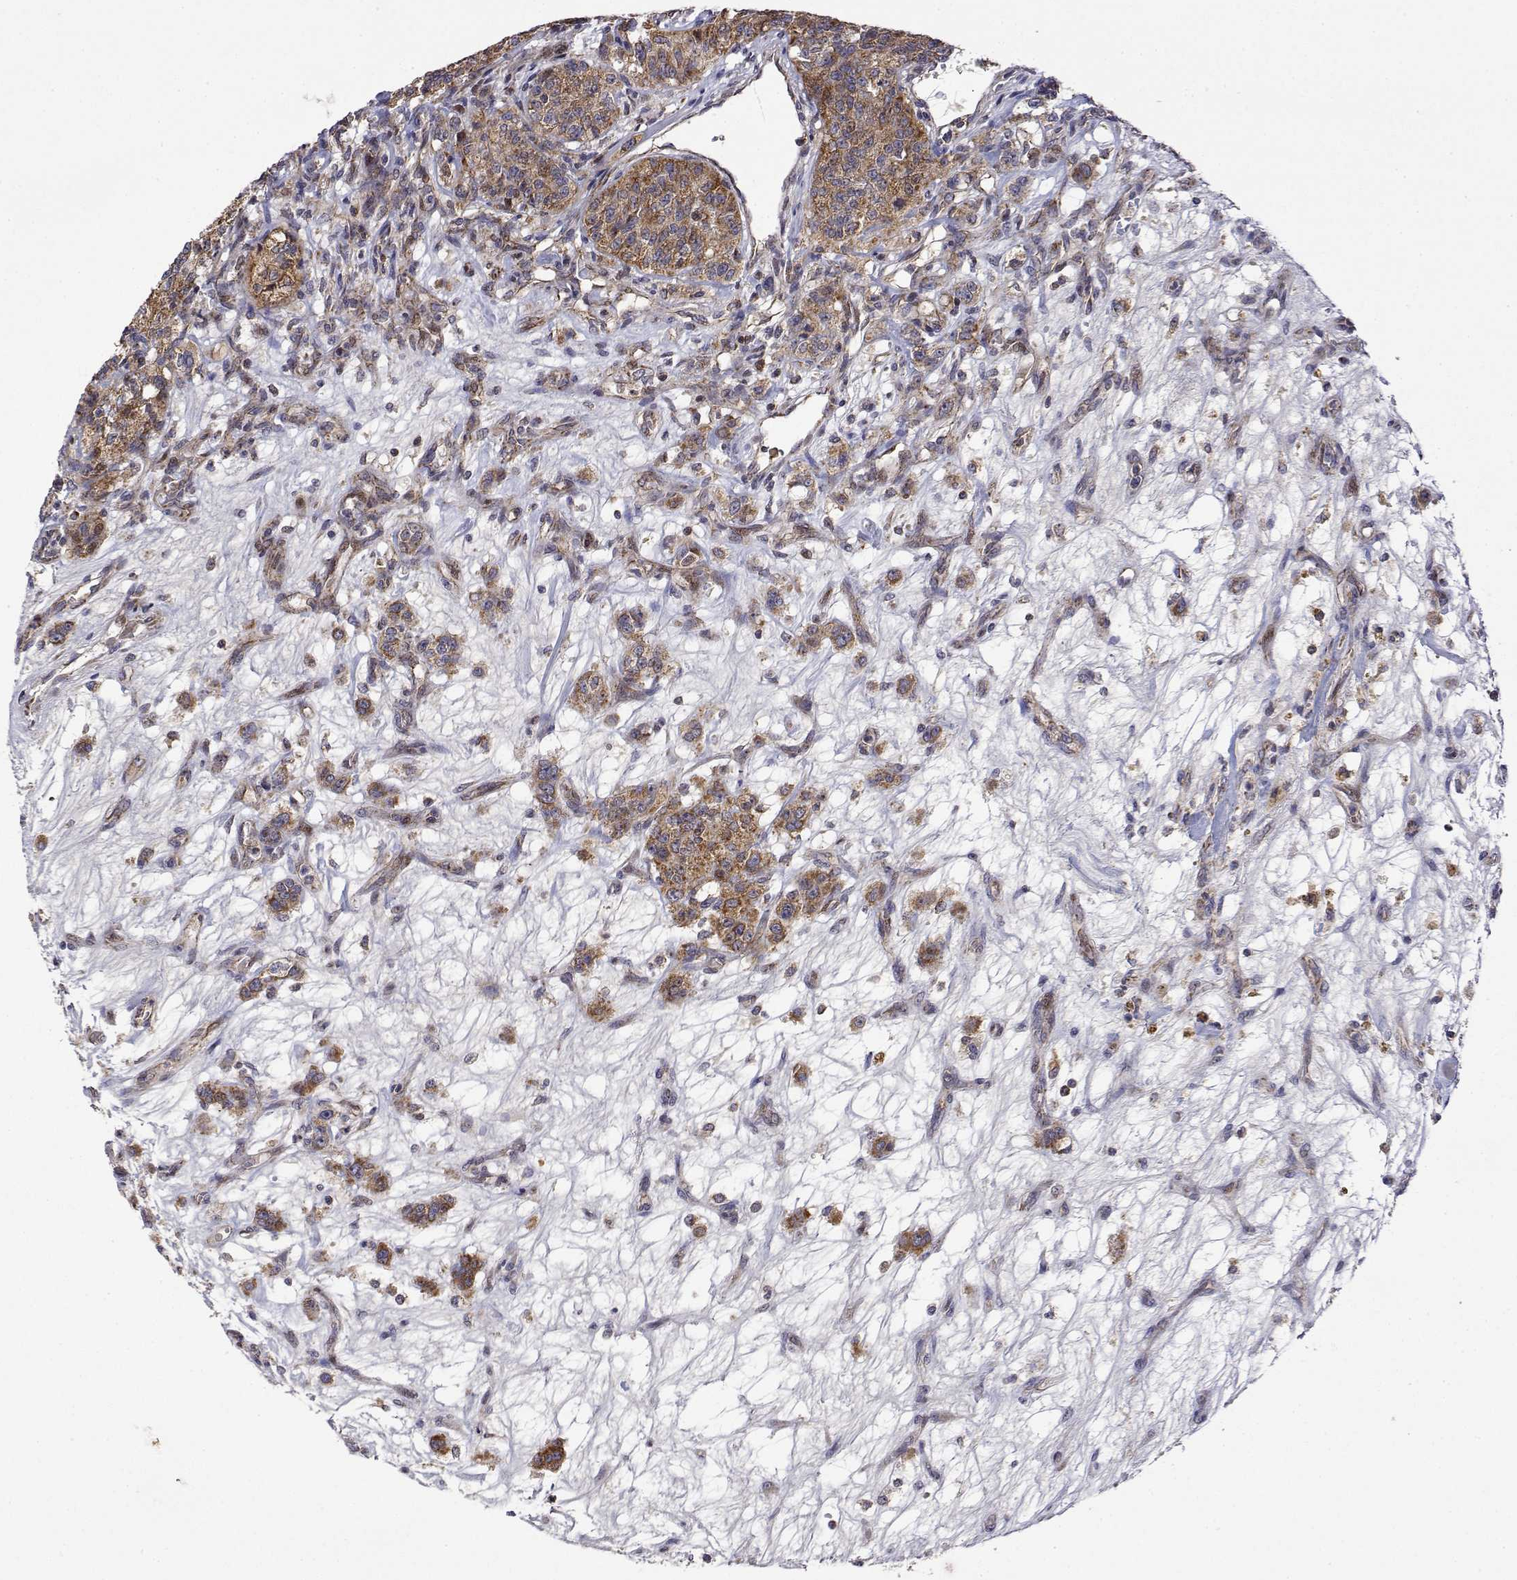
{"staining": {"intensity": "moderate", "quantity": ">75%", "location": "cytoplasmic/membranous"}, "tissue": "renal cancer", "cell_type": "Tumor cells", "image_type": "cancer", "snomed": [{"axis": "morphology", "description": "Adenocarcinoma, NOS"}, {"axis": "topography", "description": "Kidney"}], "caption": "This image demonstrates renal cancer stained with immunohistochemistry (IHC) to label a protein in brown. The cytoplasmic/membranous of tumor cells show moderate positivity for the protein. Nuclei are counter-stained blue.", "gene": "GADD45GIP1", "patient": {"sex": "female", "age": 63}}